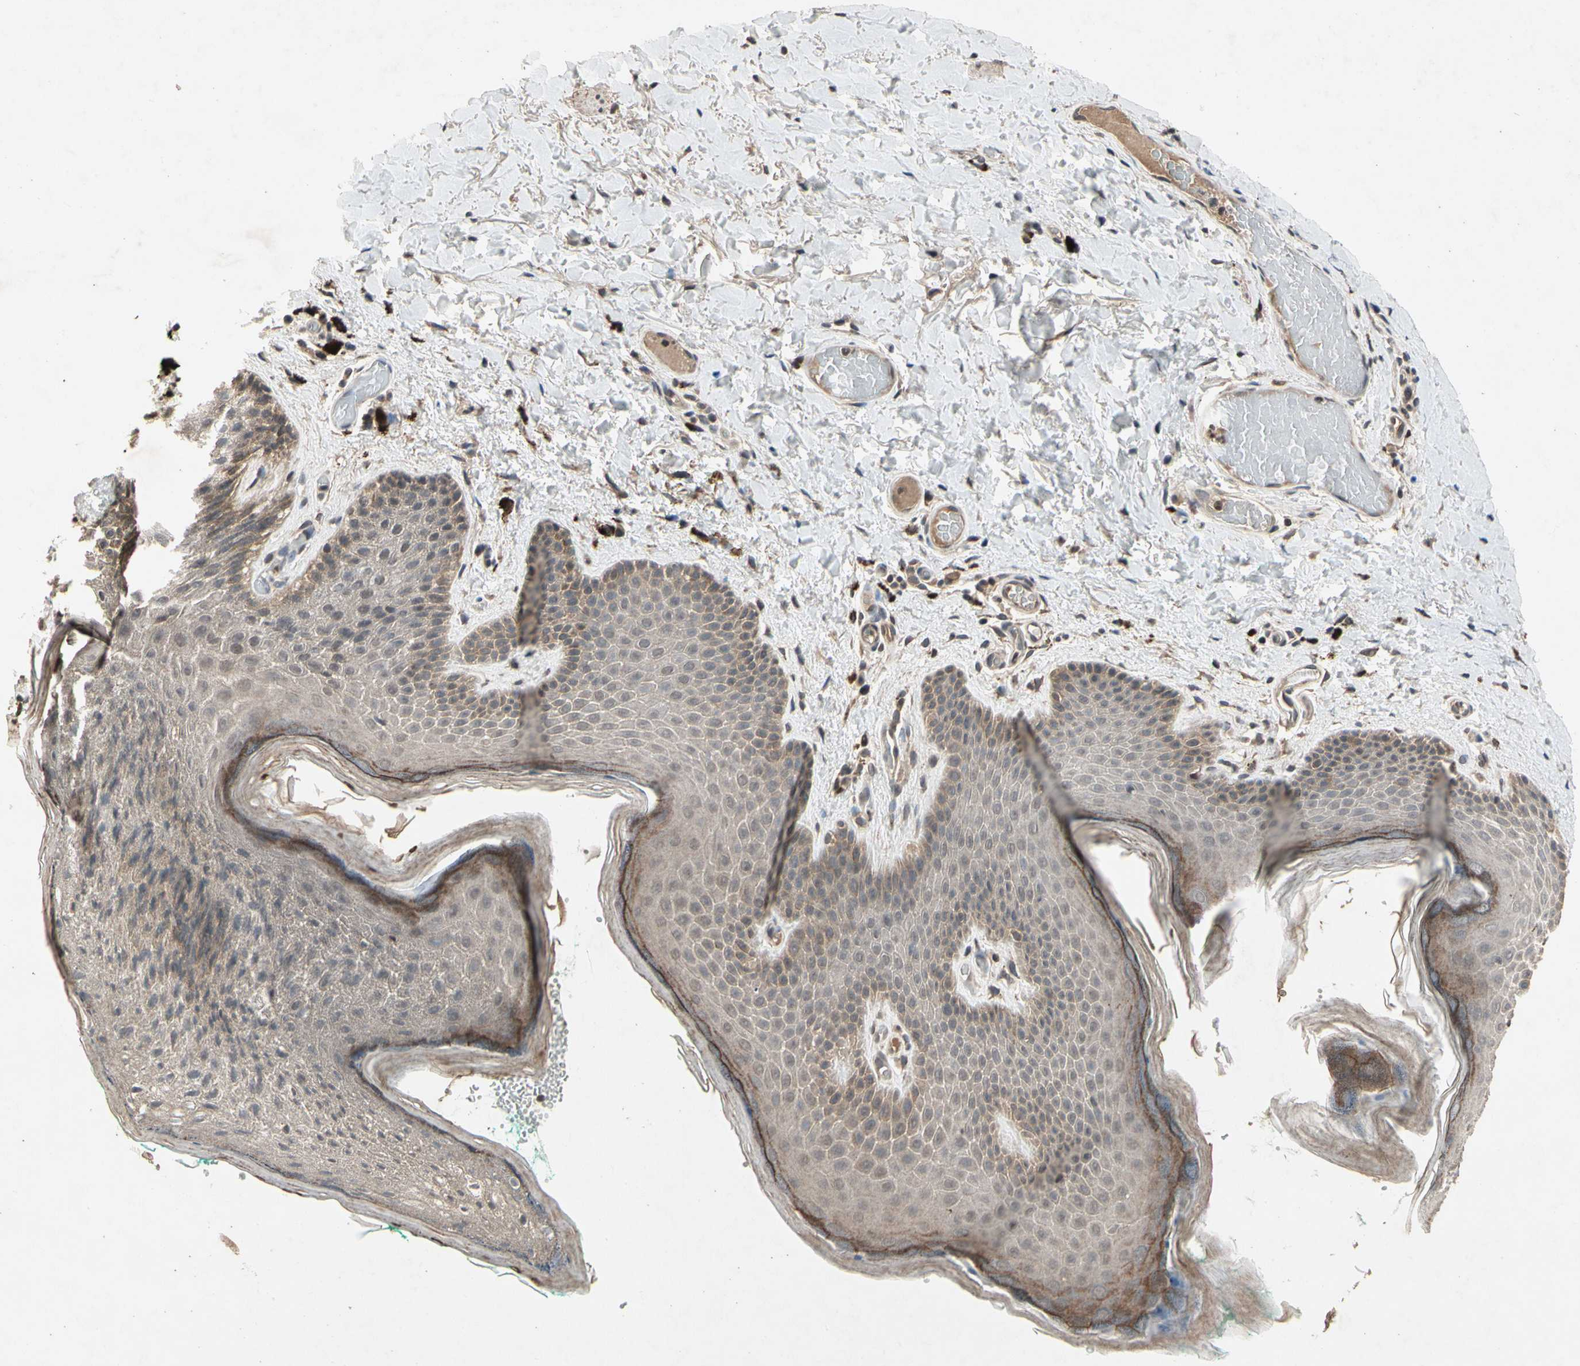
{"staining": {"intensity": "moderate", "quantity": "25%-75%", "location": "cytoplasmic/membranous"}, "tissue": "skin", "cell_type": "Epidermal cells", "image_type": "normal", "snomed": [{"axis": "morphology", "description": "Normal tissue, NOS"}, {"axis": "topography", "description": "Anal"}], "caption": "The micrograph demonstrates staining of benign skin, revealing moderate cytoplasmic/membranous protein expression (brown color) within epidermal cells. (brown staining indicates protein expression, while blue staining denotes nuclei).", "gene": "DPY19L3", "patient": {"sex": "male", "age": 74}}